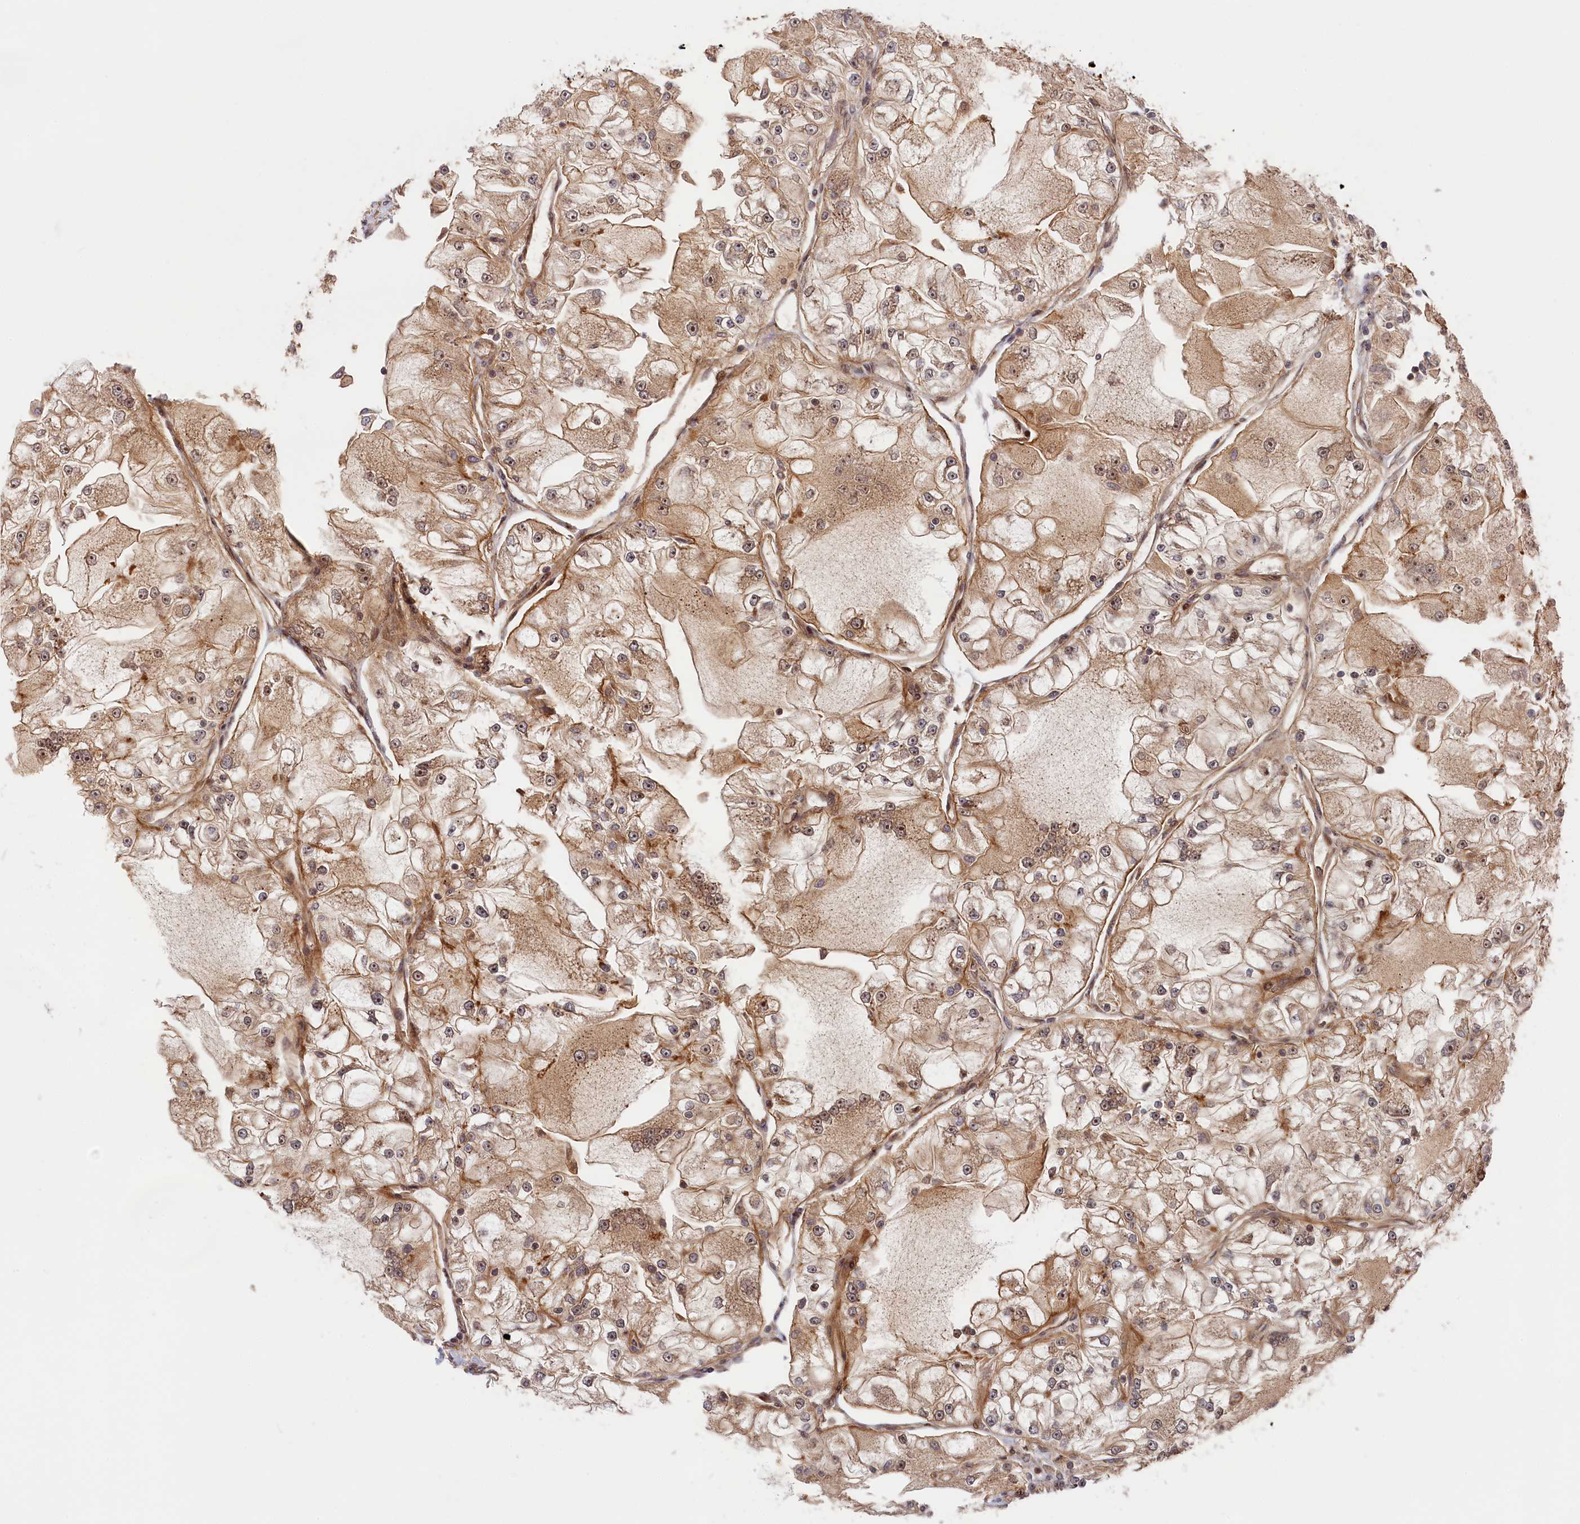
{"staining": {"intensity": "weak", "quantity": "25%-75%", "location": "cytoplasmic/membranous"}, "tissue": "renal cancer", "cell_type": "Tumor cells", "image_type": "cancer", "snomed": [{"axis": "morphology", "description": "Adenocarcinoma, NOS"}, {"axis": "topography", "description": "Kidney"}], "caption": "IHC of renal cancer (adenocarcinoma) reveals low levels of weak cytoplasmic/membranous staining in about 25%-75% of tumor cells.", "gene": "CEP44", "patient": {"sex": "female", "age": 72}}